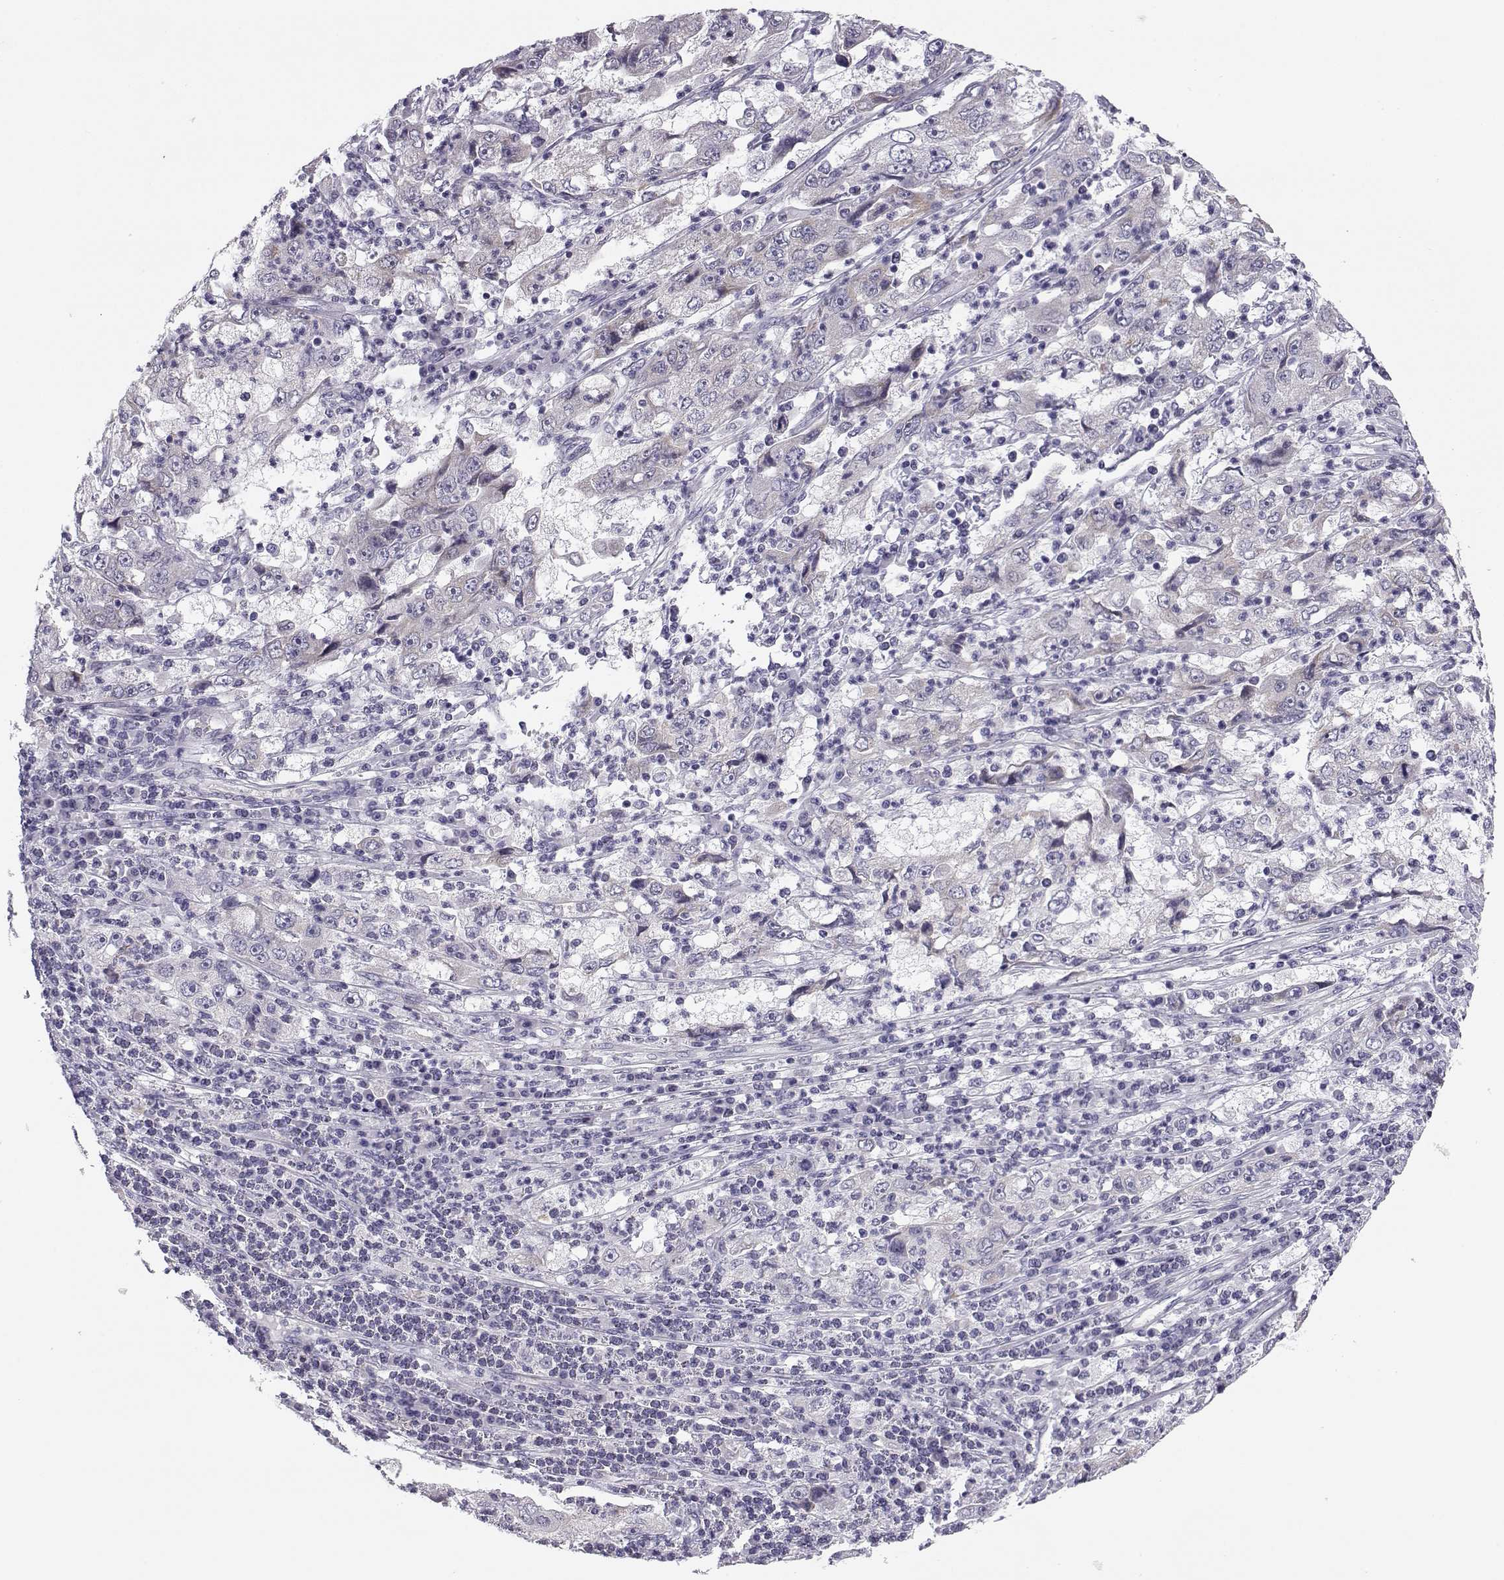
{"staining": {"intensity": "negative", "quantity": "none", "location": "none"}, "tissue": "cervical cancer", "cell_type": "Tumor cells", "image_type": "cancer", "snomed": [{"axis": "morphology", "description": "Squamous cell carcinoma, NOS"}, {"axis": "topography", "description": "Cervix"}], "caption": "Immunohistochemistry (IHC) of cervical squamous cell carcinoma reveals no staining in tumor cells.", "gene": "KCNMB4", "patient": {"sex": "female", "age": 36}}